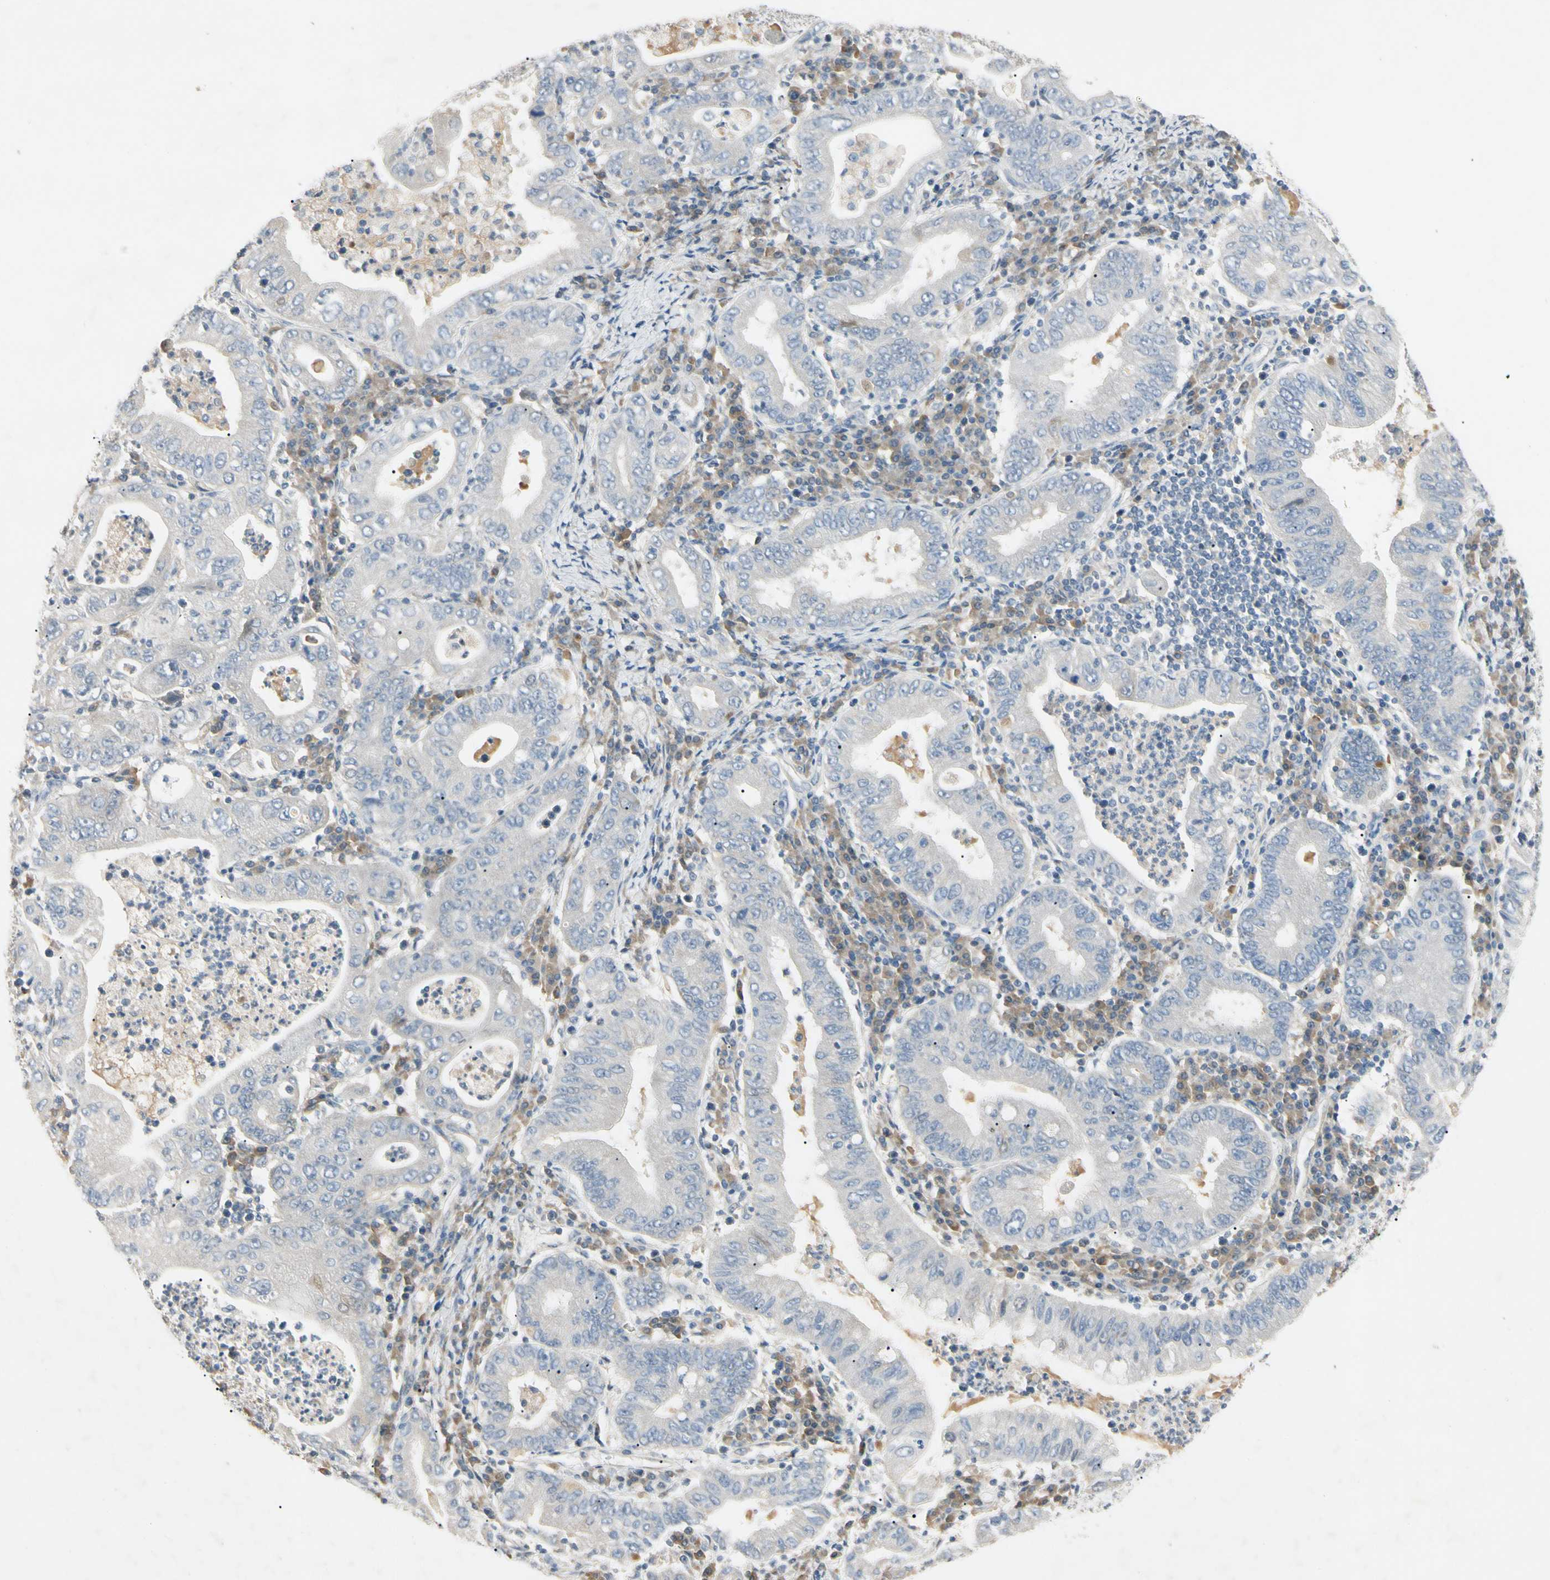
{"staining": {"intensity": "negative", "quantity": "none", "location": "none"}, "tissue": "stomach cancer", "cell_type": "Tumor cells", "image_type": "cancer", "snomed": [{"axis": "morphology", "description": "Normal tissue, NOS"}, {"axis": "morphology", "description": "Adenocarcinoma, NOS"}, {"axis": "topography", "description": "Esophagus"}, {"axis": "topography", "description": "Stomach, upper"}, {"axis": "topography", "description": "Peripheral nerve tissue"}], "caption": "High power microscopy histopathology image of an IHC photomicrograph of stomach adenocarcinoma, revealing no significant staining in tumor cells.", "gene": "PRSS21", "patient": {"sex": "male", "age": 62}}